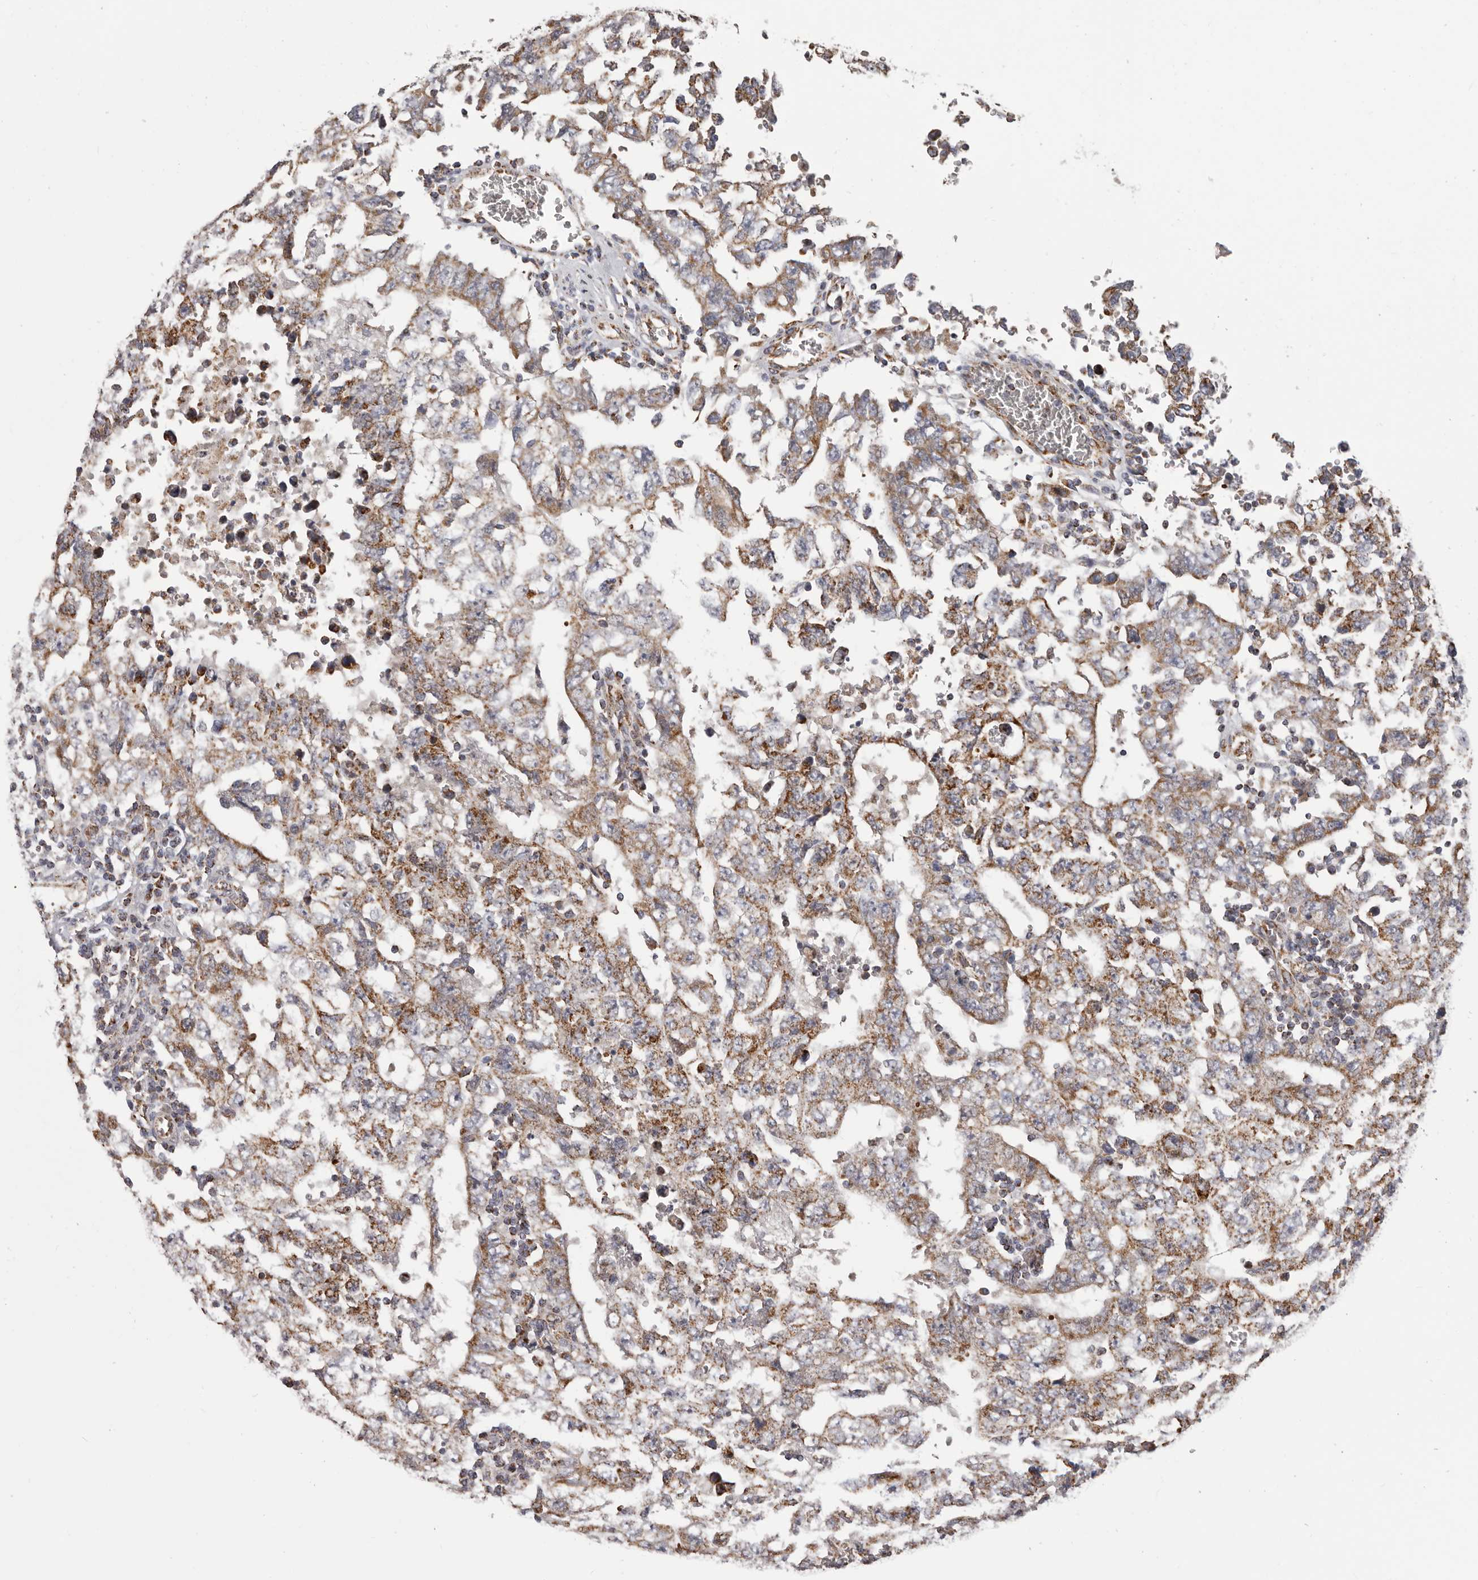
{"staining": {"intensity": "moderate", "quantity": ">75%", "location": "cytoplasmic/membranous"}, "tissue": "testis cancer", "cell_type": "Tumor cells", "image_type": "cancer", "snomed": [{"axis": "morphology", "description": "Carcinoma, Embryonal, NOS"}, {"axis": "topography", "description": "Testis"}], "caption": "Testis cancer (embryonal carcinoma) tissue displays moderate cytoplasmic/membranous staining in about >75% of tumor cells, visualized by immunohistochemistry. (DAB (3,3'-diaminobenzidine) = brown stain, brightfield microscopy at high magnification).", "gene": "CHRM2", "patient": {"sex": "male", "age": 26}}